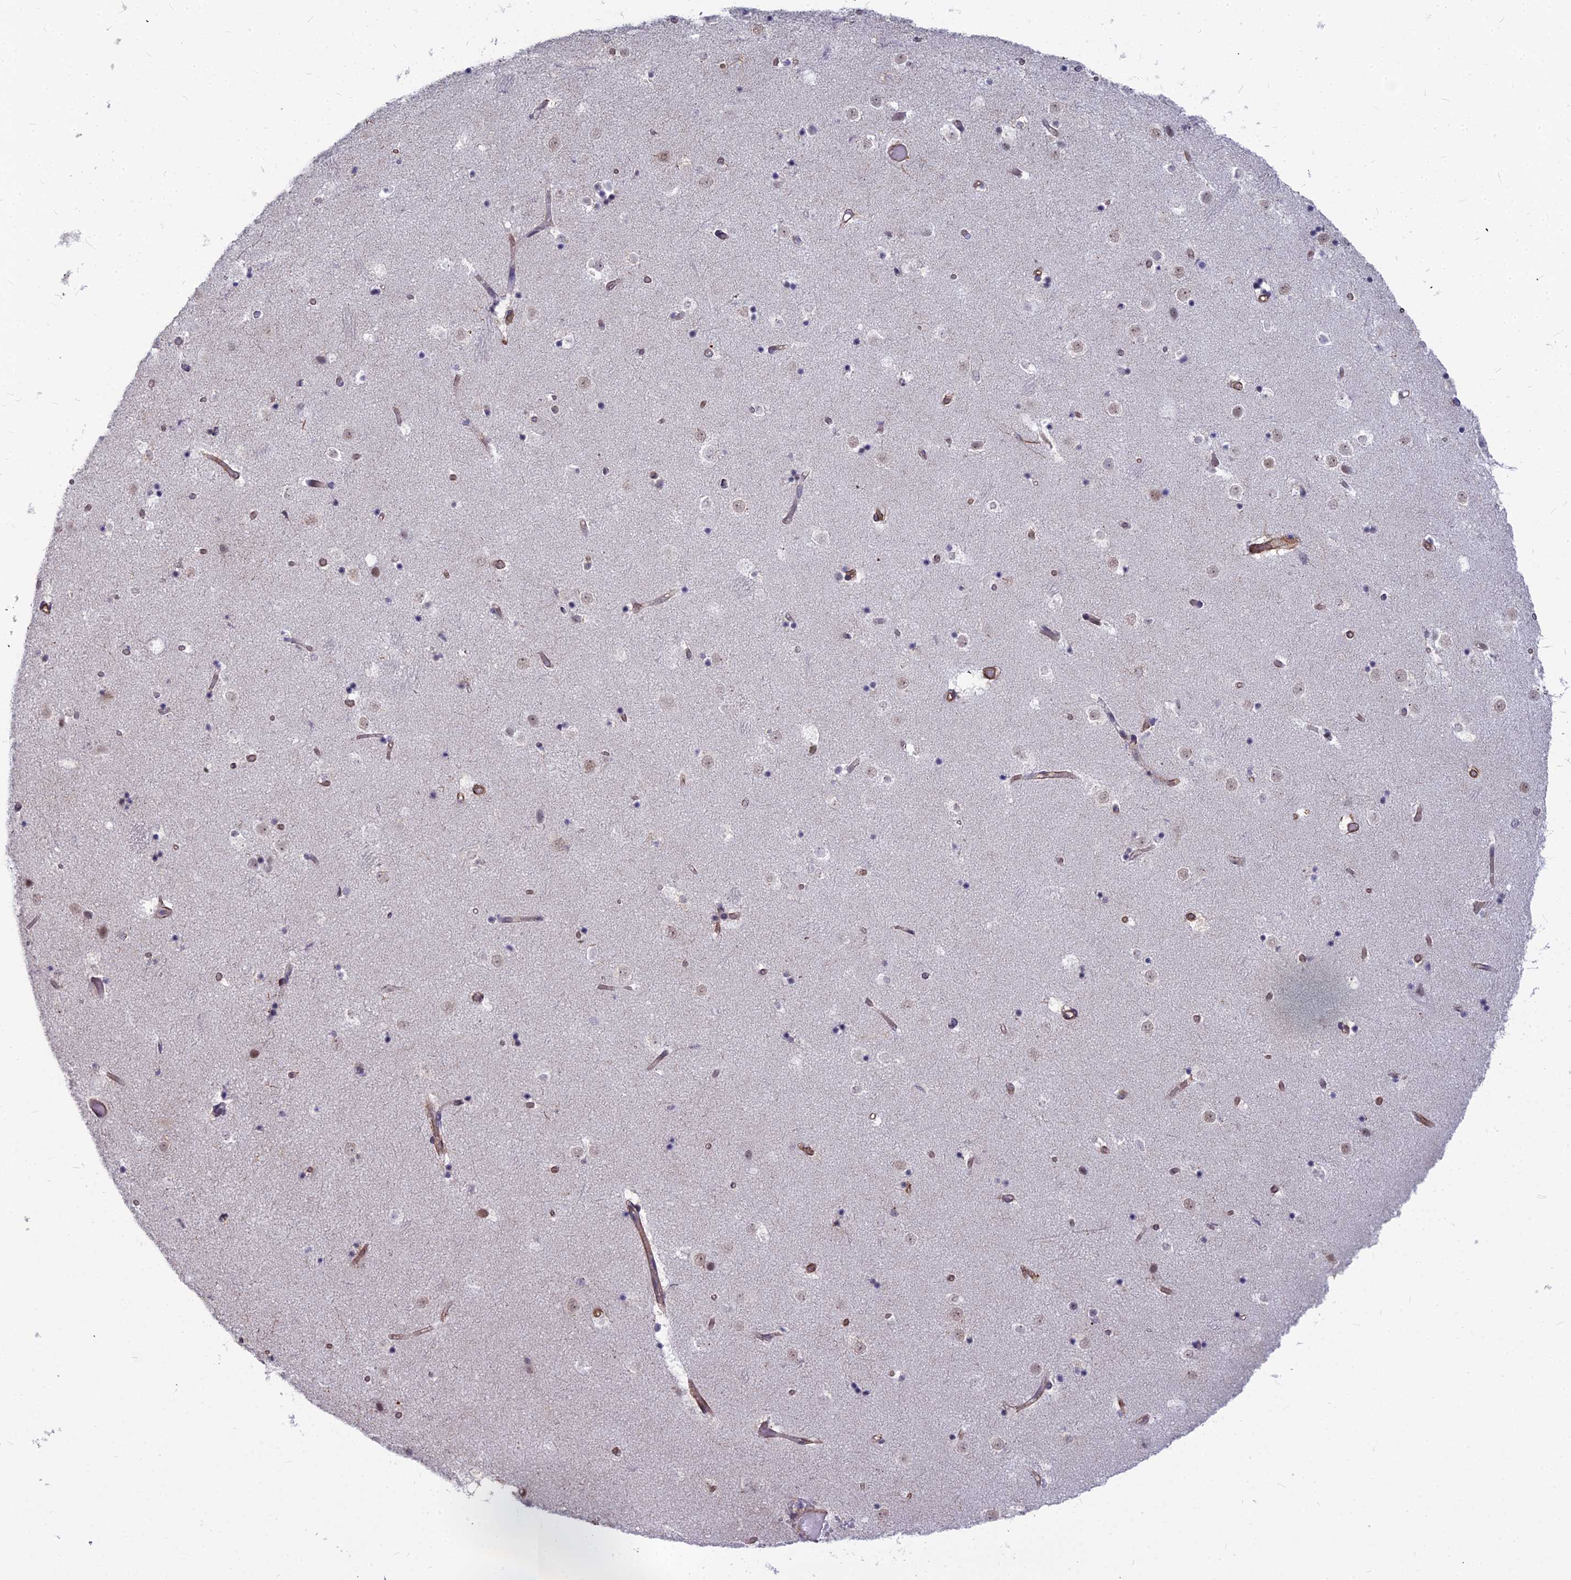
{"staining": {"intensity": "negative", "quantity": "none", "location": "none"}, "tissue": "caudate", "cell_type": "Glial cells", "image_type": "normal", "snomed": [{"axis": "morphology", "description": "Normal tissue, NOS"}, {"axis": "topography", "description": "Lateral ventricle wall"}], "caption": "This is a histopathology image of immunohistochemistry staining of benign caudate, which shows no staining in glial cells. (Brightfield microscopy of DAB (3,3'-diaminobenzidine) immunohistochemistry at high magnification).", "gene": "YJU2", "patient": {"sex": "female", "age": 52}}